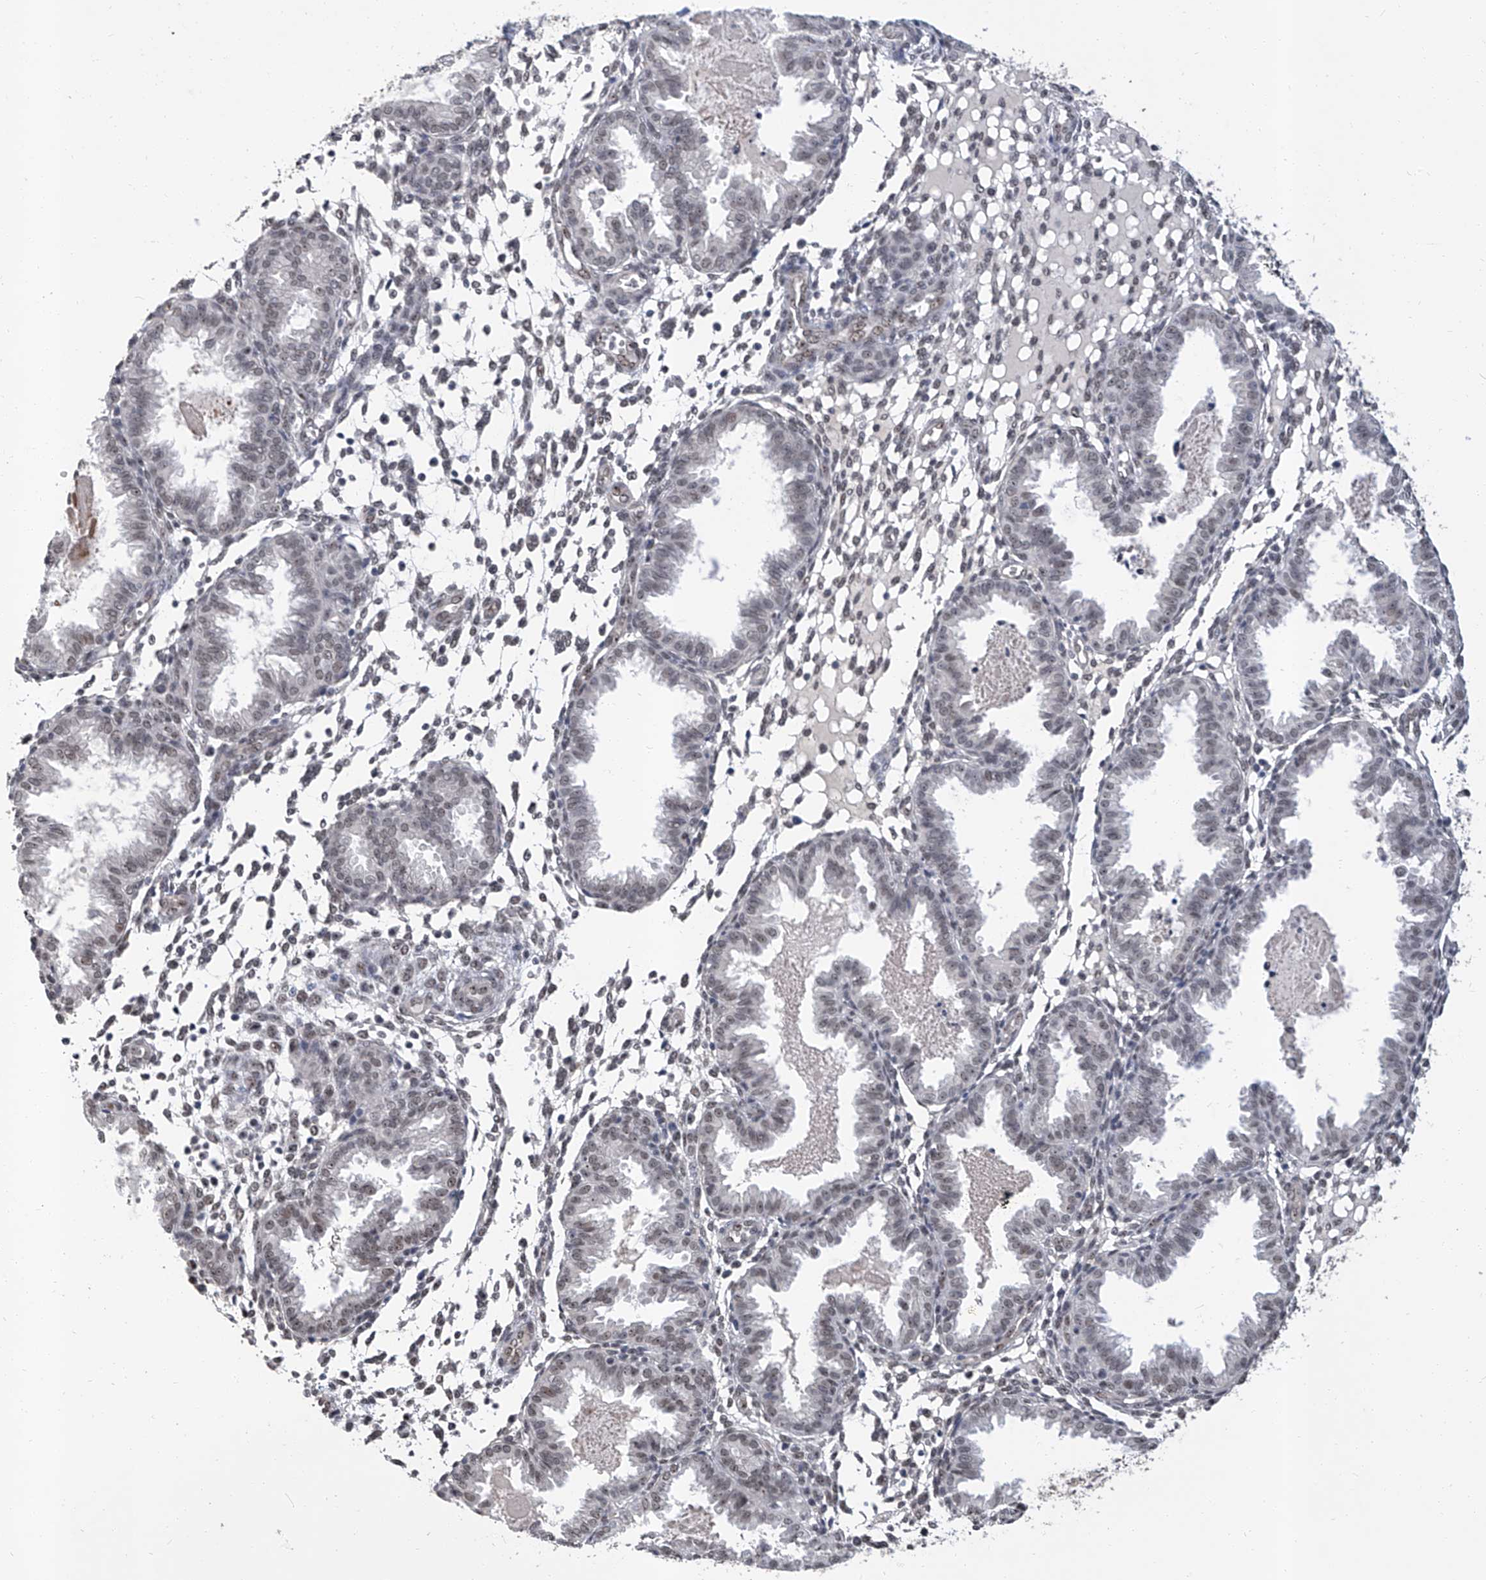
{"staining": {"intensity": "negative", "quantity": "none", "location": "none"}, "tissue": "endometrium", "cell_type": "Cells in endometrial stroma", "image_type": "normal", "snomed": [{"axis": "morphology", "description": "Normal tissue, NOS"}, {"axis": "topography", "description": "Endometrium"}], "caption": "Endometrium stained for a protein using IHC reveals no expression cells in endometrial stroma.", "gene": "CMTR1", "patient": {"sex": "female", "age": 33}}